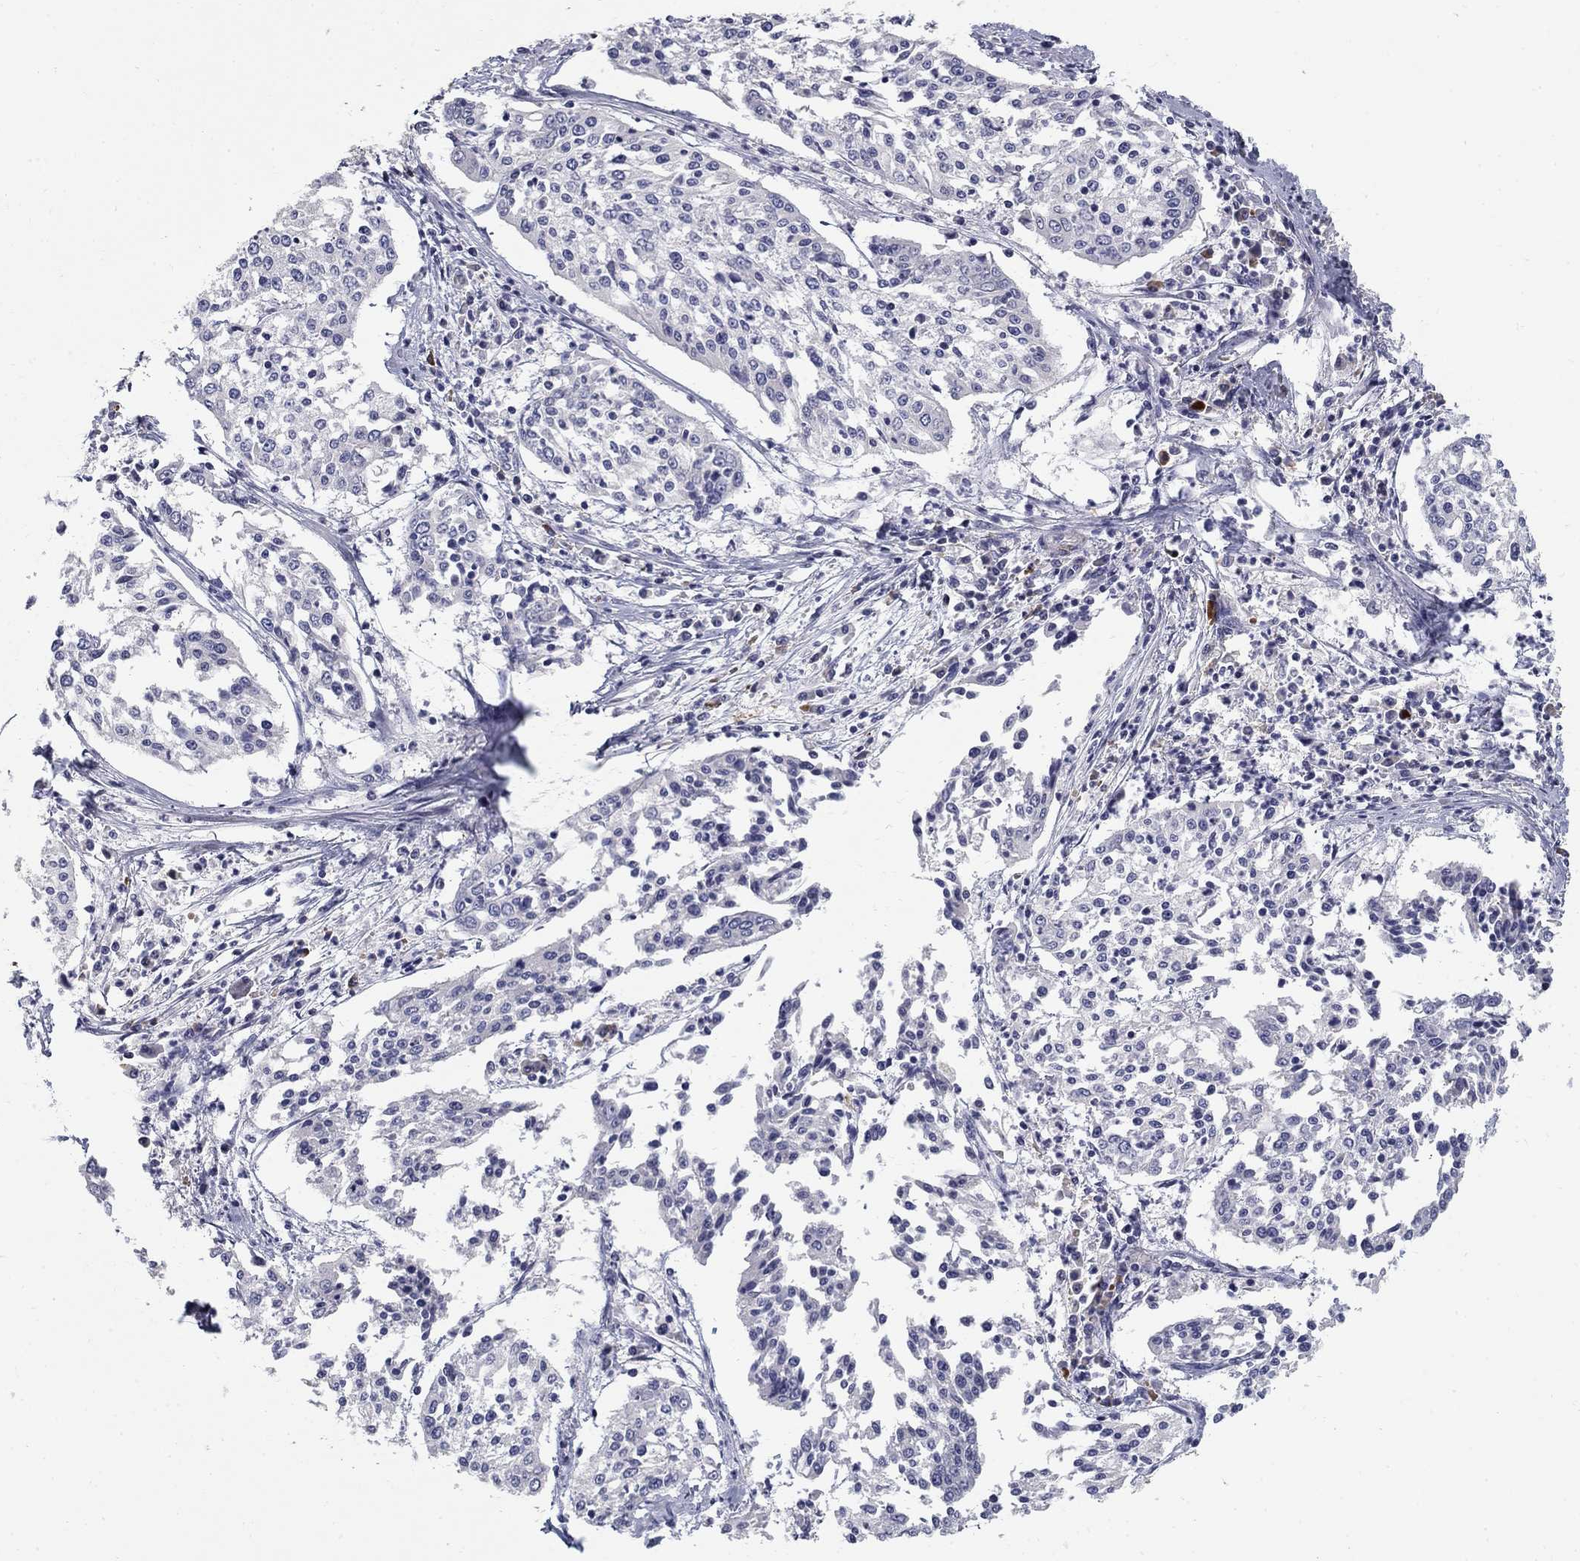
{"staining": {"intensity": "negative", "quantity": "none", "location": "none"}, "tissue": "cervical cancer", "cell_type": "Tumor cells", "image_type": "cancer", "snomed": [{"axis": "morphology", "description": "Squamous cell carcinoma, NOS"}, {"axis": "topography", "description": "Cervix"}], "caption": "This is an IHC image of human squamous cell carcinoma (cervical). There is no staining in tumor cells.", "gene": "NTRK2", "patient": {"sex": "female", "age": 41}}